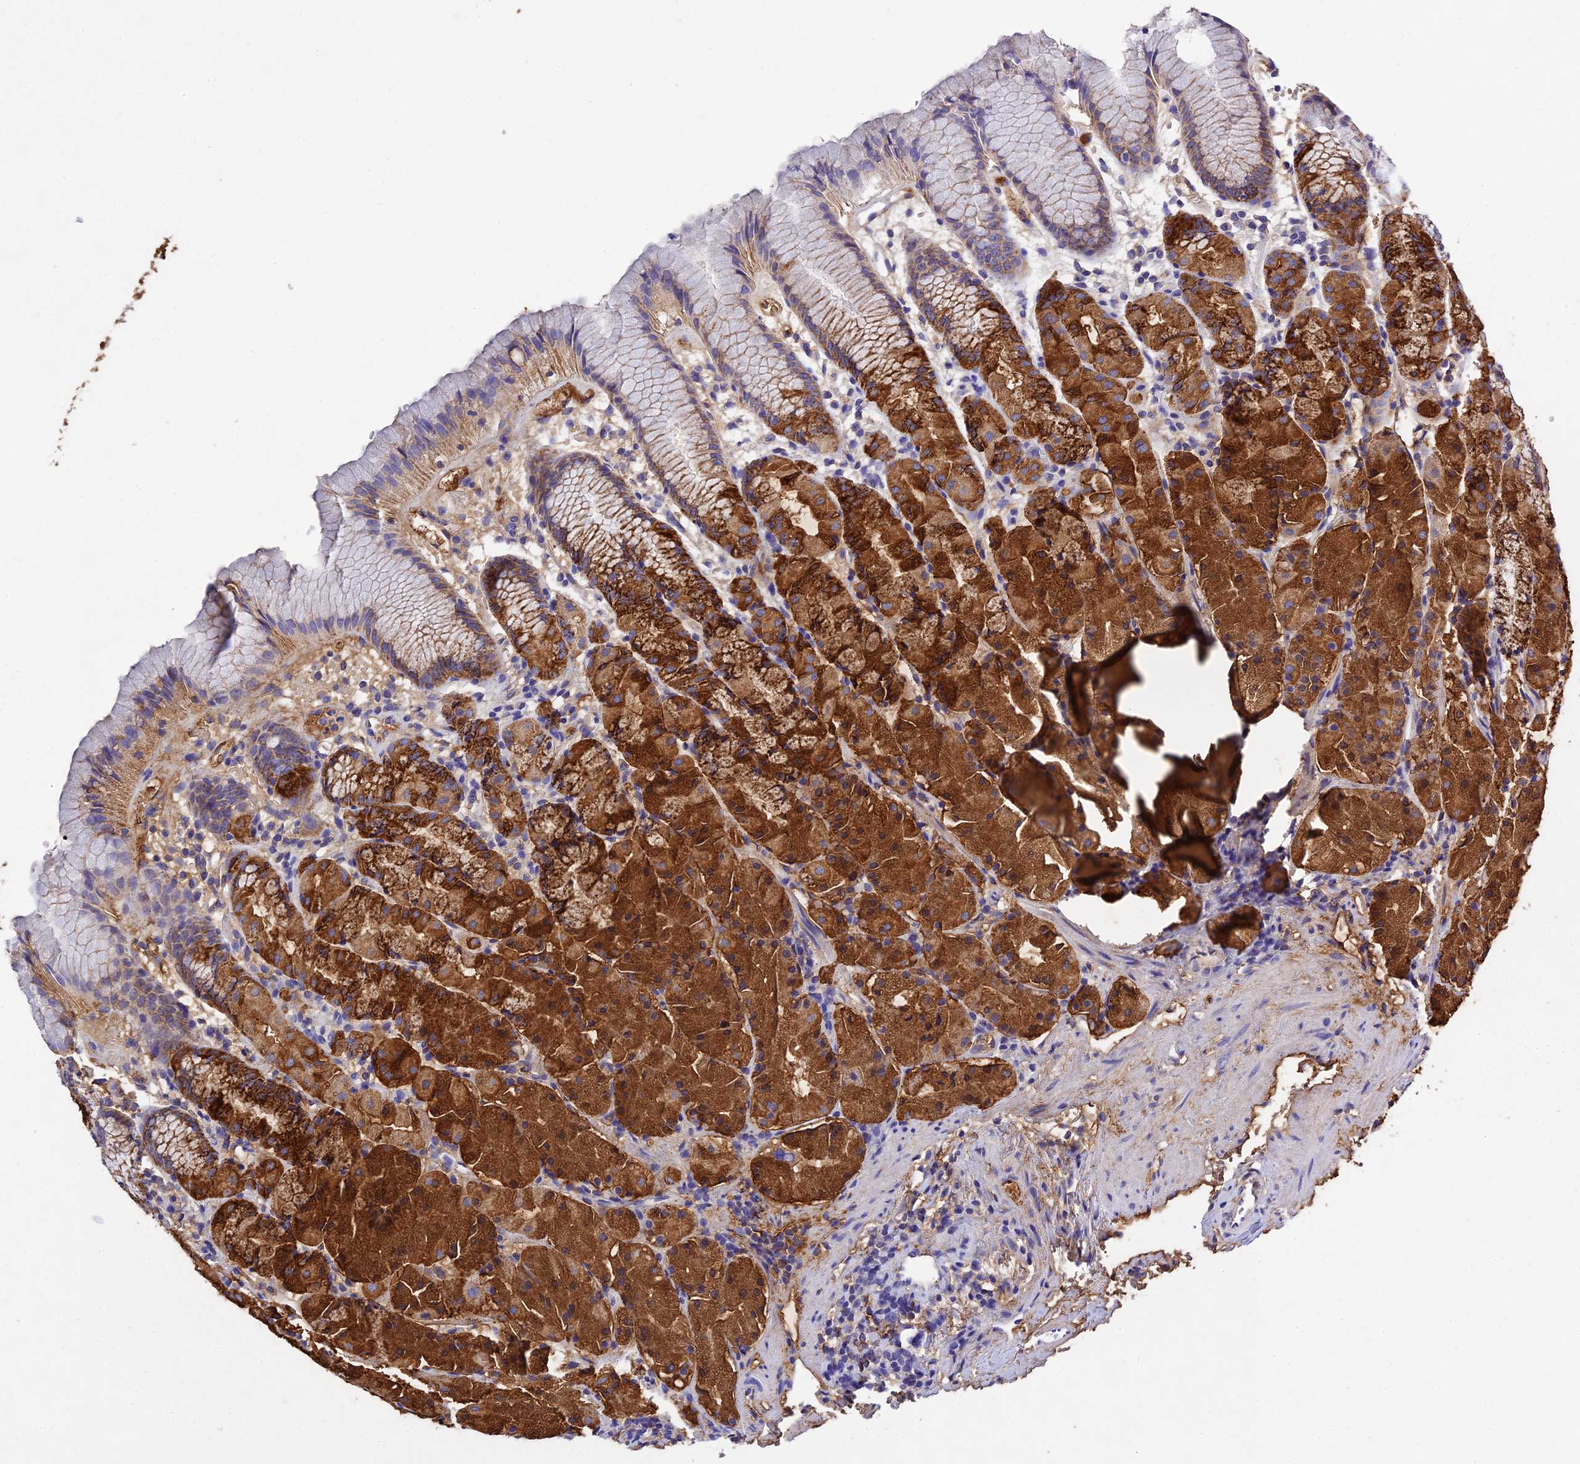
{"staining": {"intensity": "strong", "quantity": "25%-75%", "location": "cytoplasmic/membranous"}, "tissue": "stomach", "cell_type": "Glandular cells", "image_type": "normal", "snomed": [{"axis": "morphology", "description": "Normal tissue, NOS"}, {"axis": "topography", "description": "Stomach, upper"}], "caption": "Stomach was stained to show a protein in brown. There is high levels of strong cytoplasmic/membranous positivity in approximately 25%-75% of glandular cells. (Stains: DAB in brown, nuclei in blue, Microscopy: brightfield microscopy at high magnification).", "gene": "MS4A5", "patient": {"sex": "male", "age": 47}}